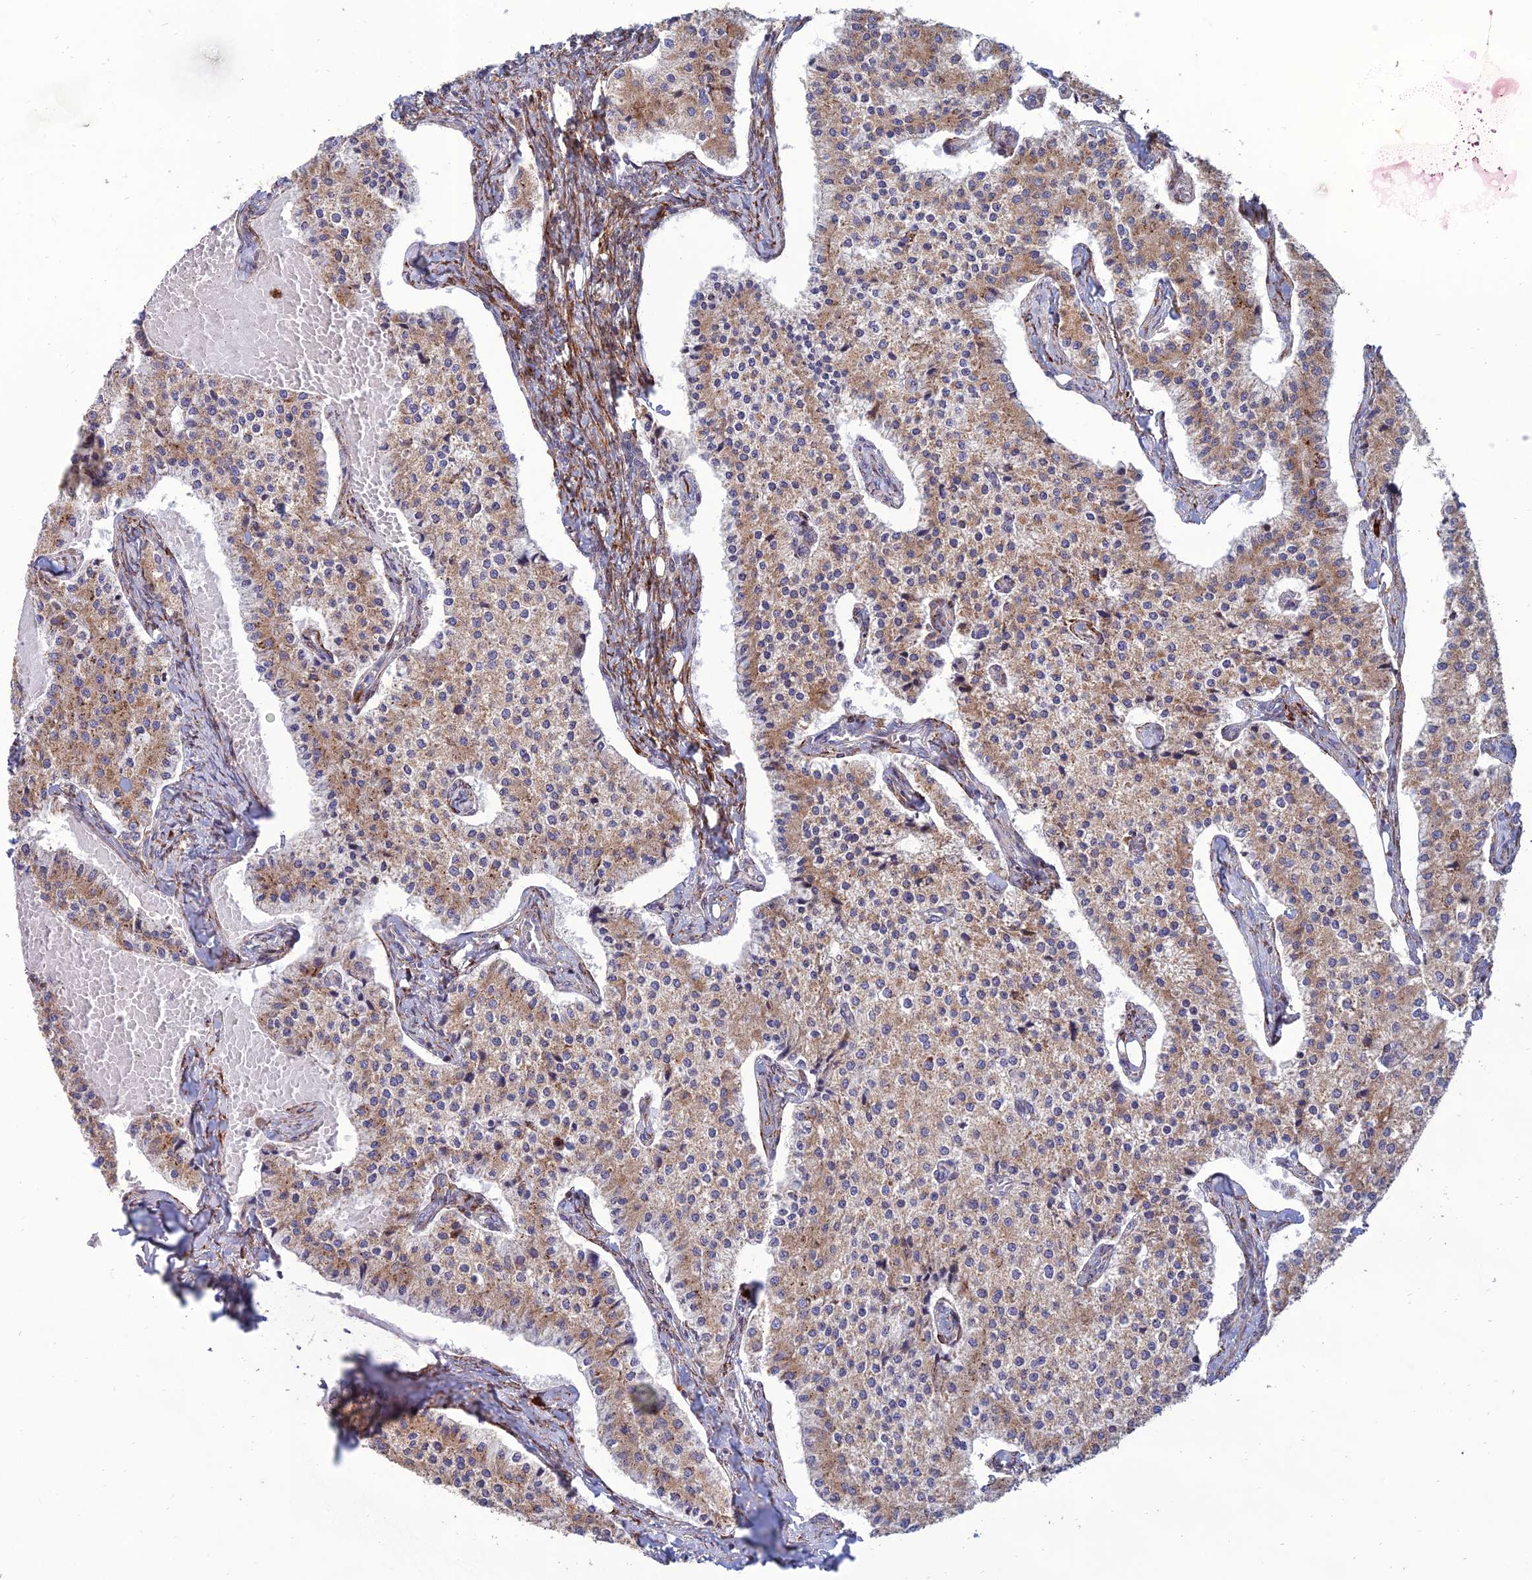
{"staining": {"intensity": "weak", "quantity": "25%-75%", "location": "cytoplasmic/membranous"}, "tissue": "carcinoid", "cell_type": "Tumor cells", "image_type": "cancer", "snomed": [{"axis": "morphology", "description": "Carcinoid, malignant, NOS"}, {"axis": "topography", "description": "Colon"}], "caption": "High-magnification brightfield microscopy of carcinoid stained with DAB (3,3'-diaminobenzidine) (brown) and counterstained with hematoxylin (blue). tumor cells exhibit weak cytoplasmic/membranous expression is seen in approximately25%-75% of cells.", "gene": "RCN3", "patient": {"sex": "female", "age": 52}}